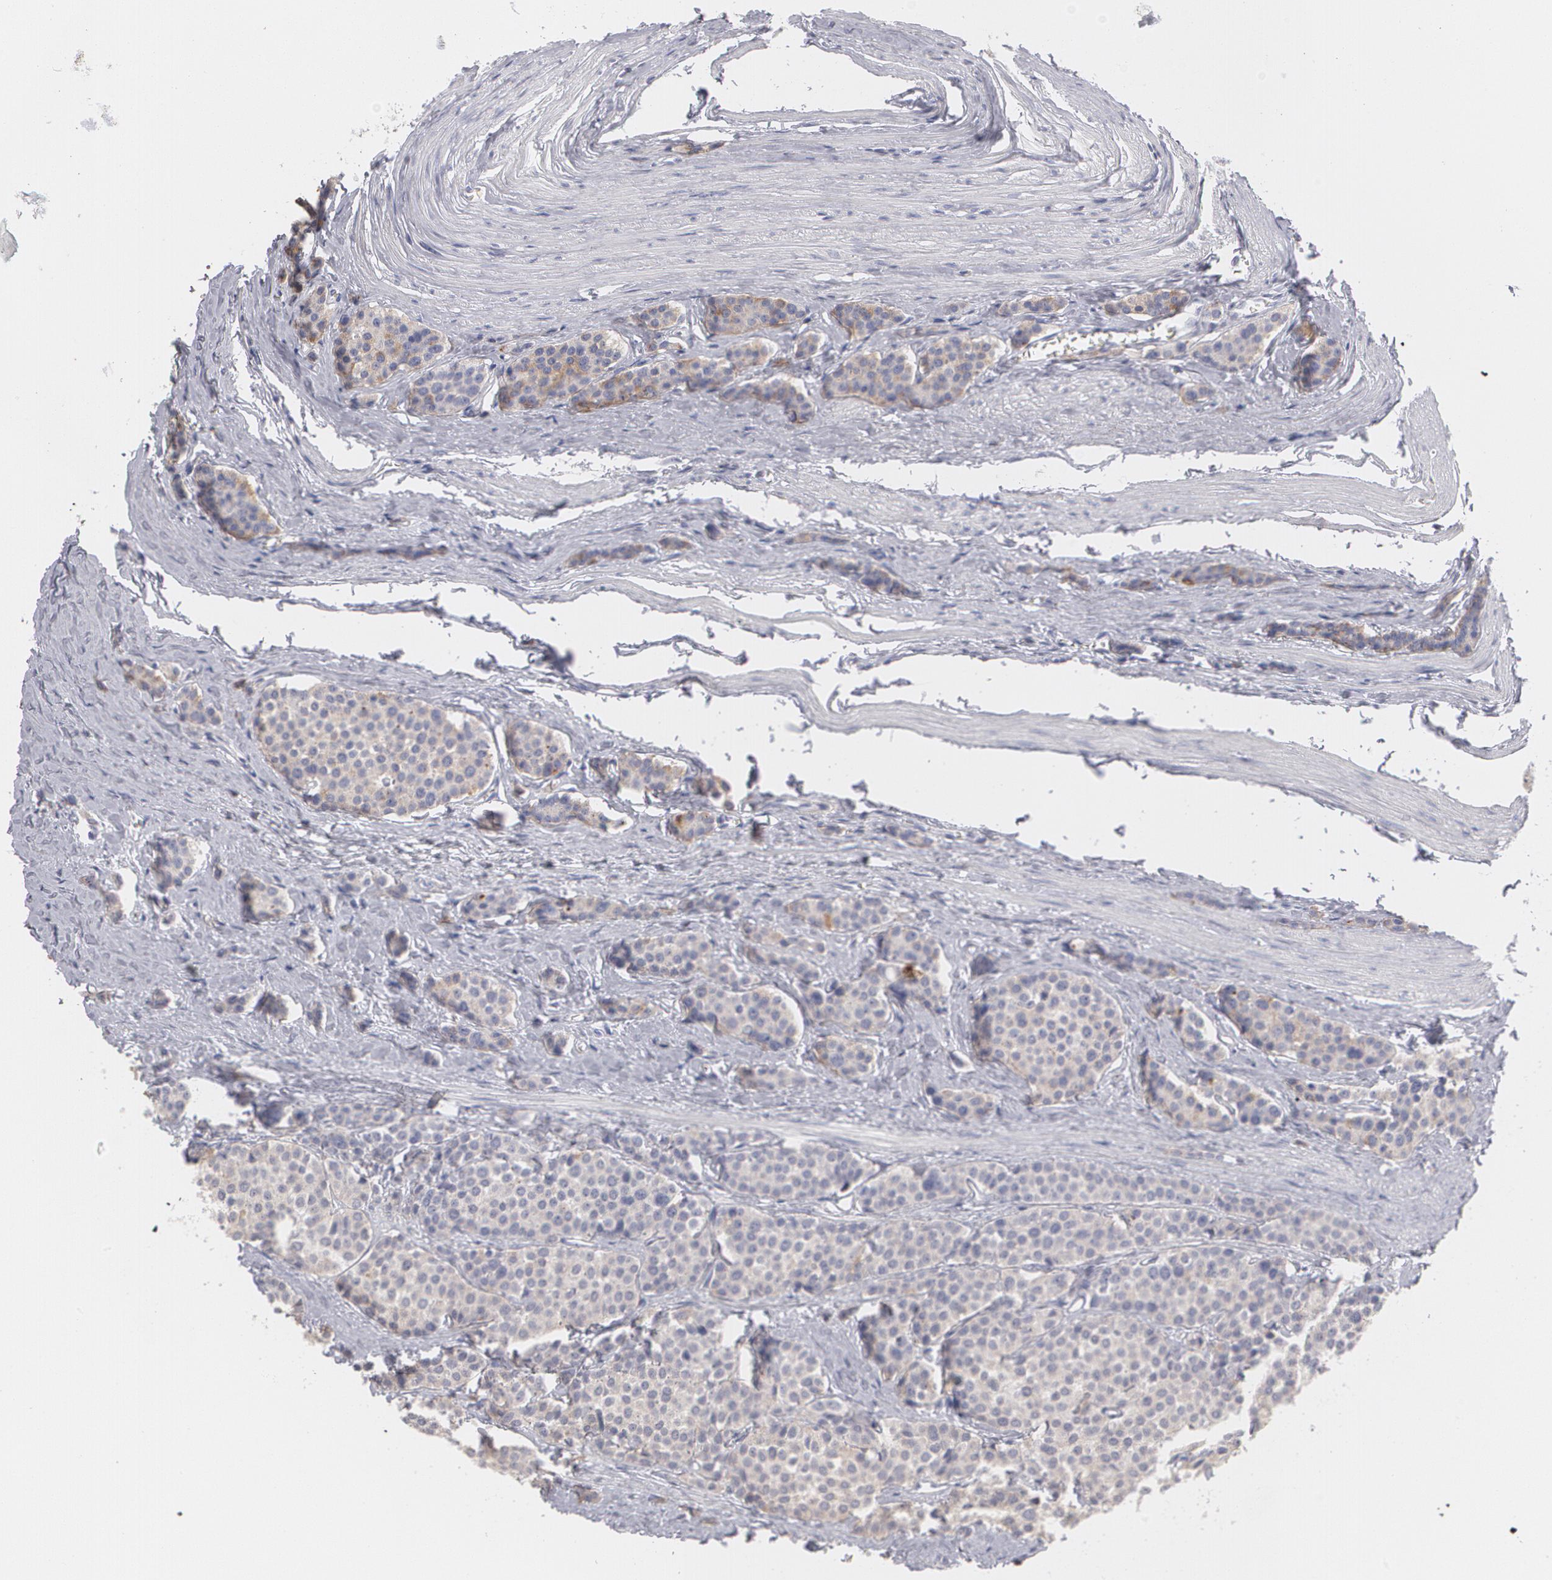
{"staining": {"intensity": "weak", "quantity": ">75%", "location": "cytoplasmic/membranous"}, "tissue": "carcinoid", "cell_type": "Tumor cells", "image_type": "cancer", "snomed": [{"axis": "morphology", "description": "Carcinoid, malignant, NOS"}, {"axis": "topography", "description": "Small intestine"}], "caption": "Carcinoid stained with DAB (3,3'-diaminobenzidine) immunohistochemistry exhibits low levels of weak cytoplasmic/membranous expression in approximately >75% of tumor cells.", "gene": "SERPINA1", "patient": {"sex": "male", "age": 60}}